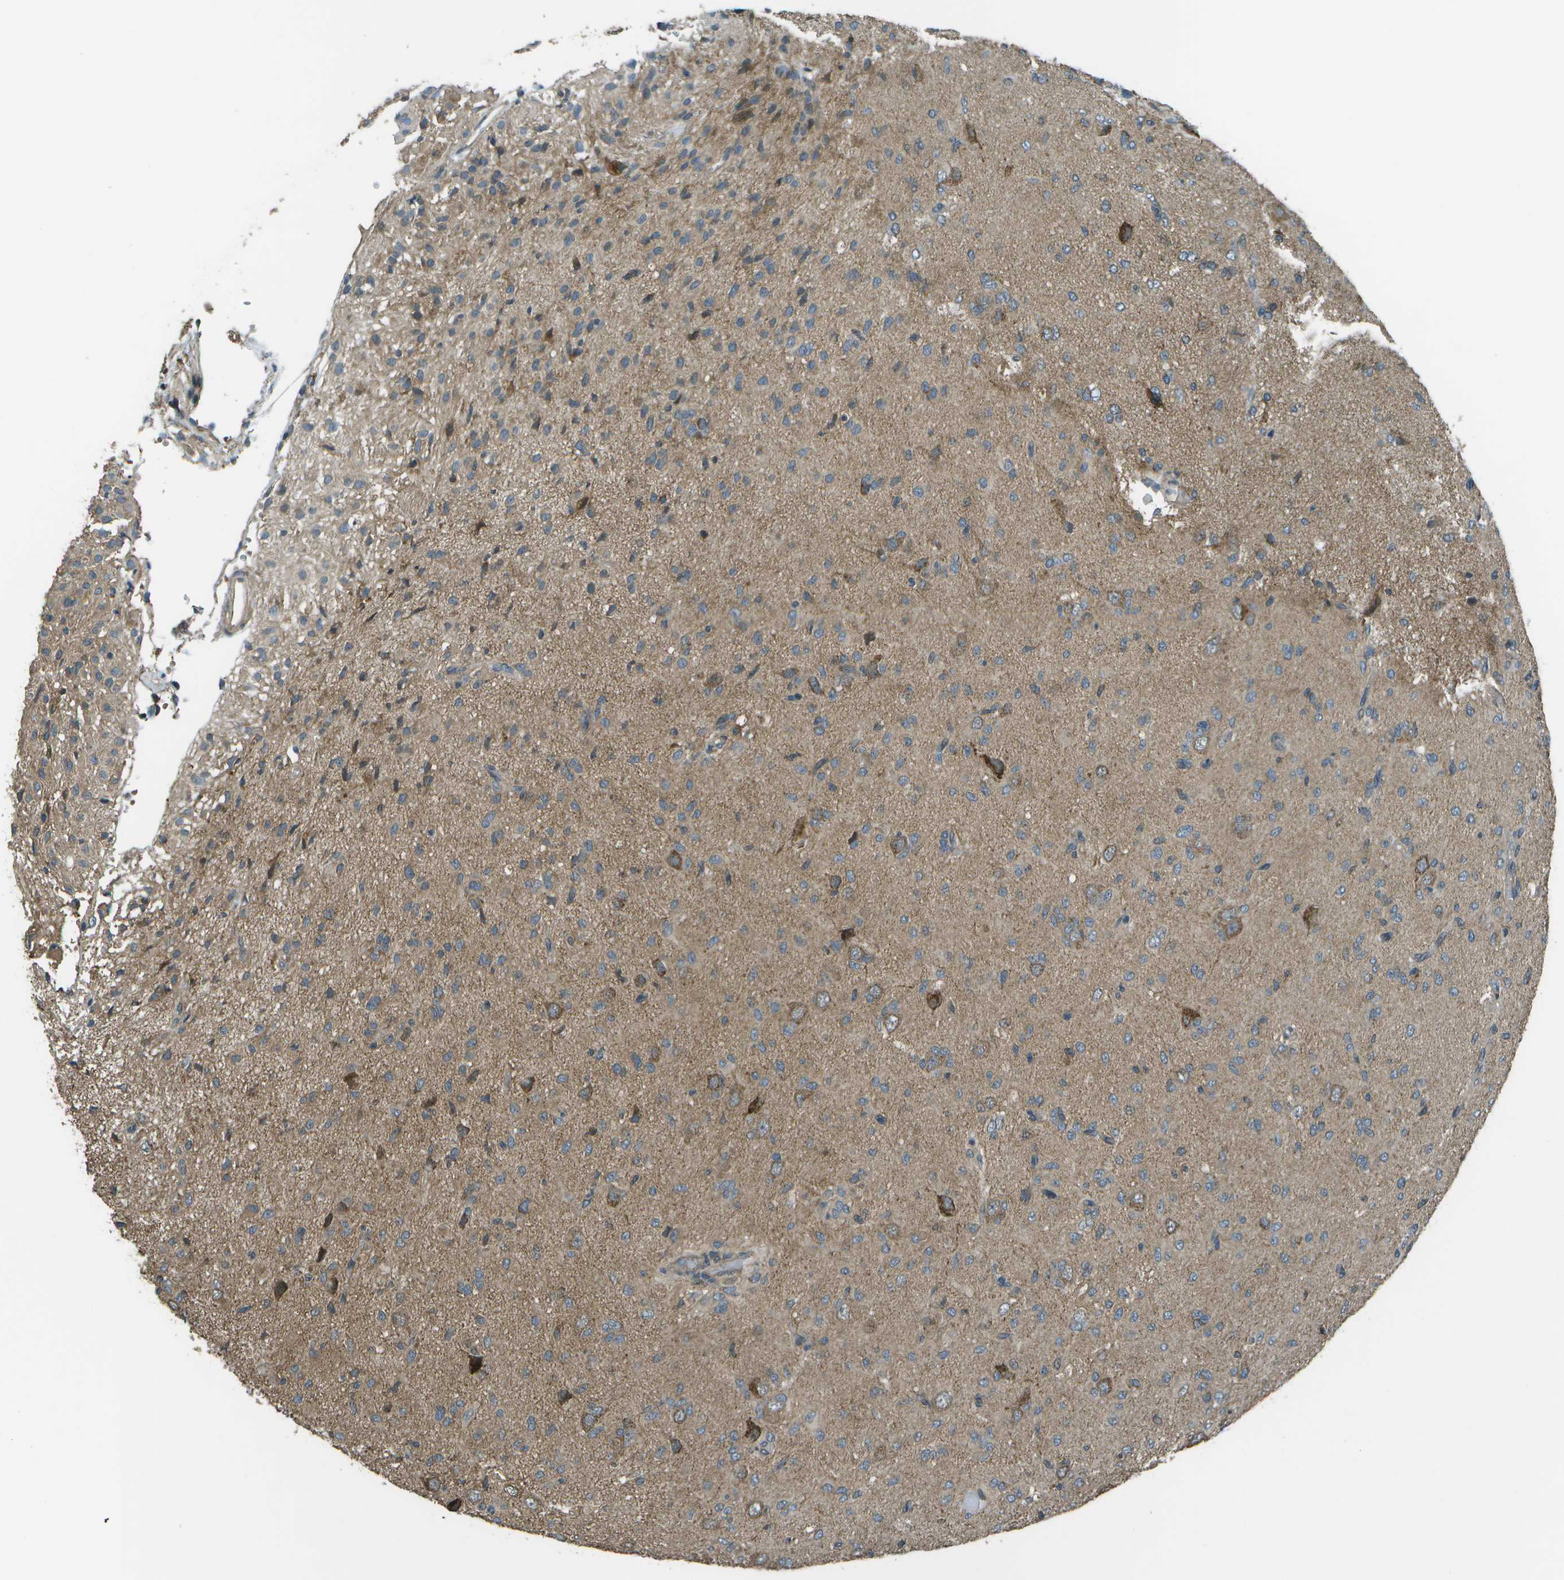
{"staining": {"intensity": "moderate", "quantity": "<25%", "location": "cytoplasmic/membranous"}, "tissue": "glioma", "cell_type": "Tumor cells", "image_type": "cancer", "snomed": [{"axis": "morphology", "description": "Glioma, malignant, High grade"}, {"axis": "topography", "description": "Brain"}], "caption": "Protein staining of glioma tissue displays moderate cytoplasmic/membranous staining in approximately <25% of tumor cells.", "gene": "PLPBP", "patient": {"sex": "female", "age": 59}}